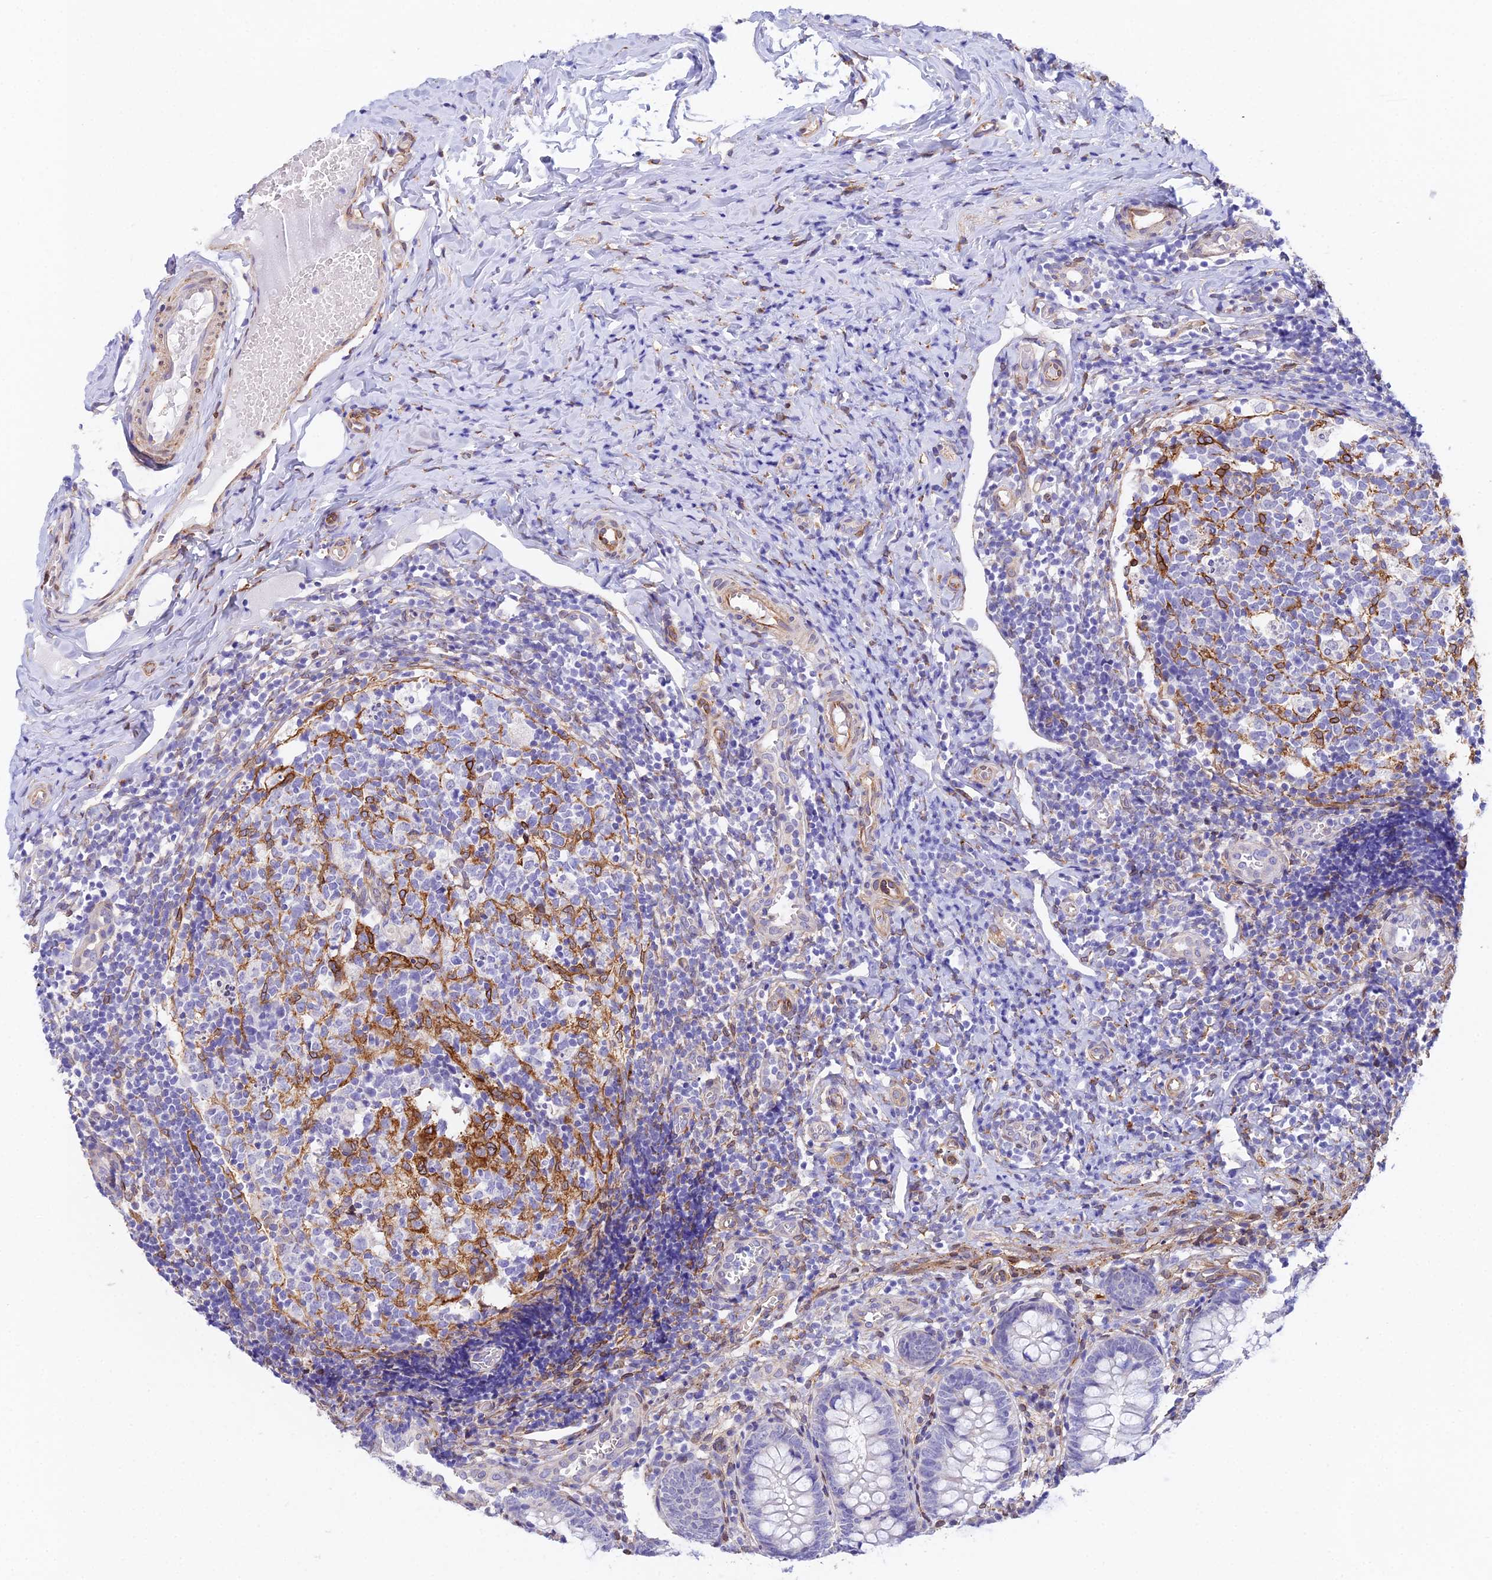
{"staining": {"intensity": "negative", "quantity": "none", "location": "none"}, "tissue": "appendix", "cell_type": "Glandular cells", "image_type": "normal", "snomed": [{"axis": "morphology", "description": "Normal tissue, NOS"}, {"axis": "topography", "description": "Appendix"}], "caption": "A high-resolution image shows immunohistochemistry (IHC) staining of normal appendix, which shows no significant staining in glandular cells.", "gene": "MXRA7", "patient": {"sex": "male", "age": 8}}